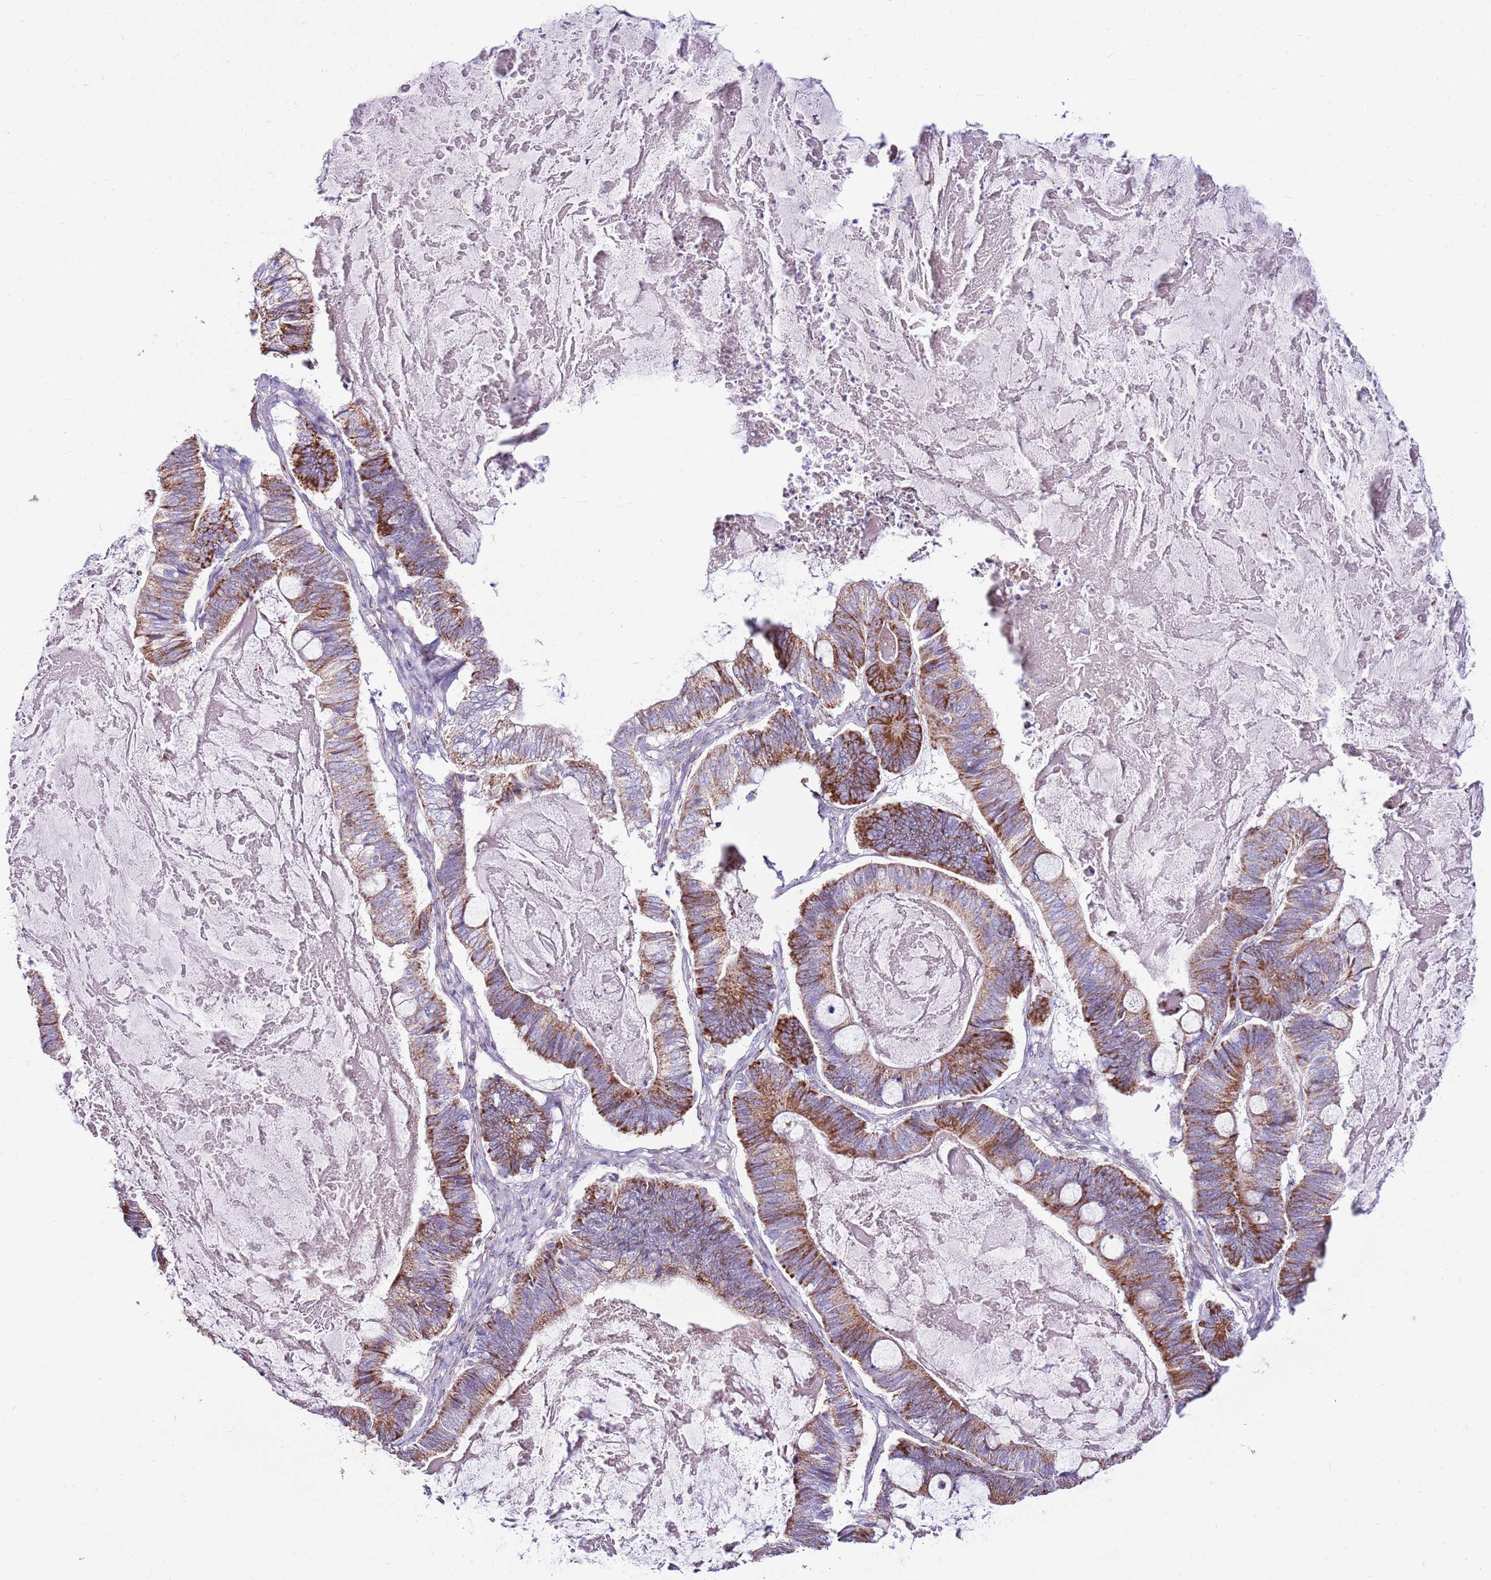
{"staining": {"intensity": "strong", "quantity": "25%-75%", "location": "cytoplasmic/membranous"}, "tissue": "ovarian cancer", "cell_type": "Tumor cells", "image_type": "cancer", "snomed": [{"axis": "morphology", "description": "Cystadenocarcinoma, mucinous, NOS"}, {"axis": "topography", "description": "Ovary"}], "caption": "Immunohistochemical staining of human ovarian cancer (mucinous cystadenocarcinoma) exhibits high levels of strong cytoplasmic/membranous protein expression in approximately 25%-75% of tumor cells.", "gene": "HECTD4", "patient": {"sex": "female", "age": 61}}